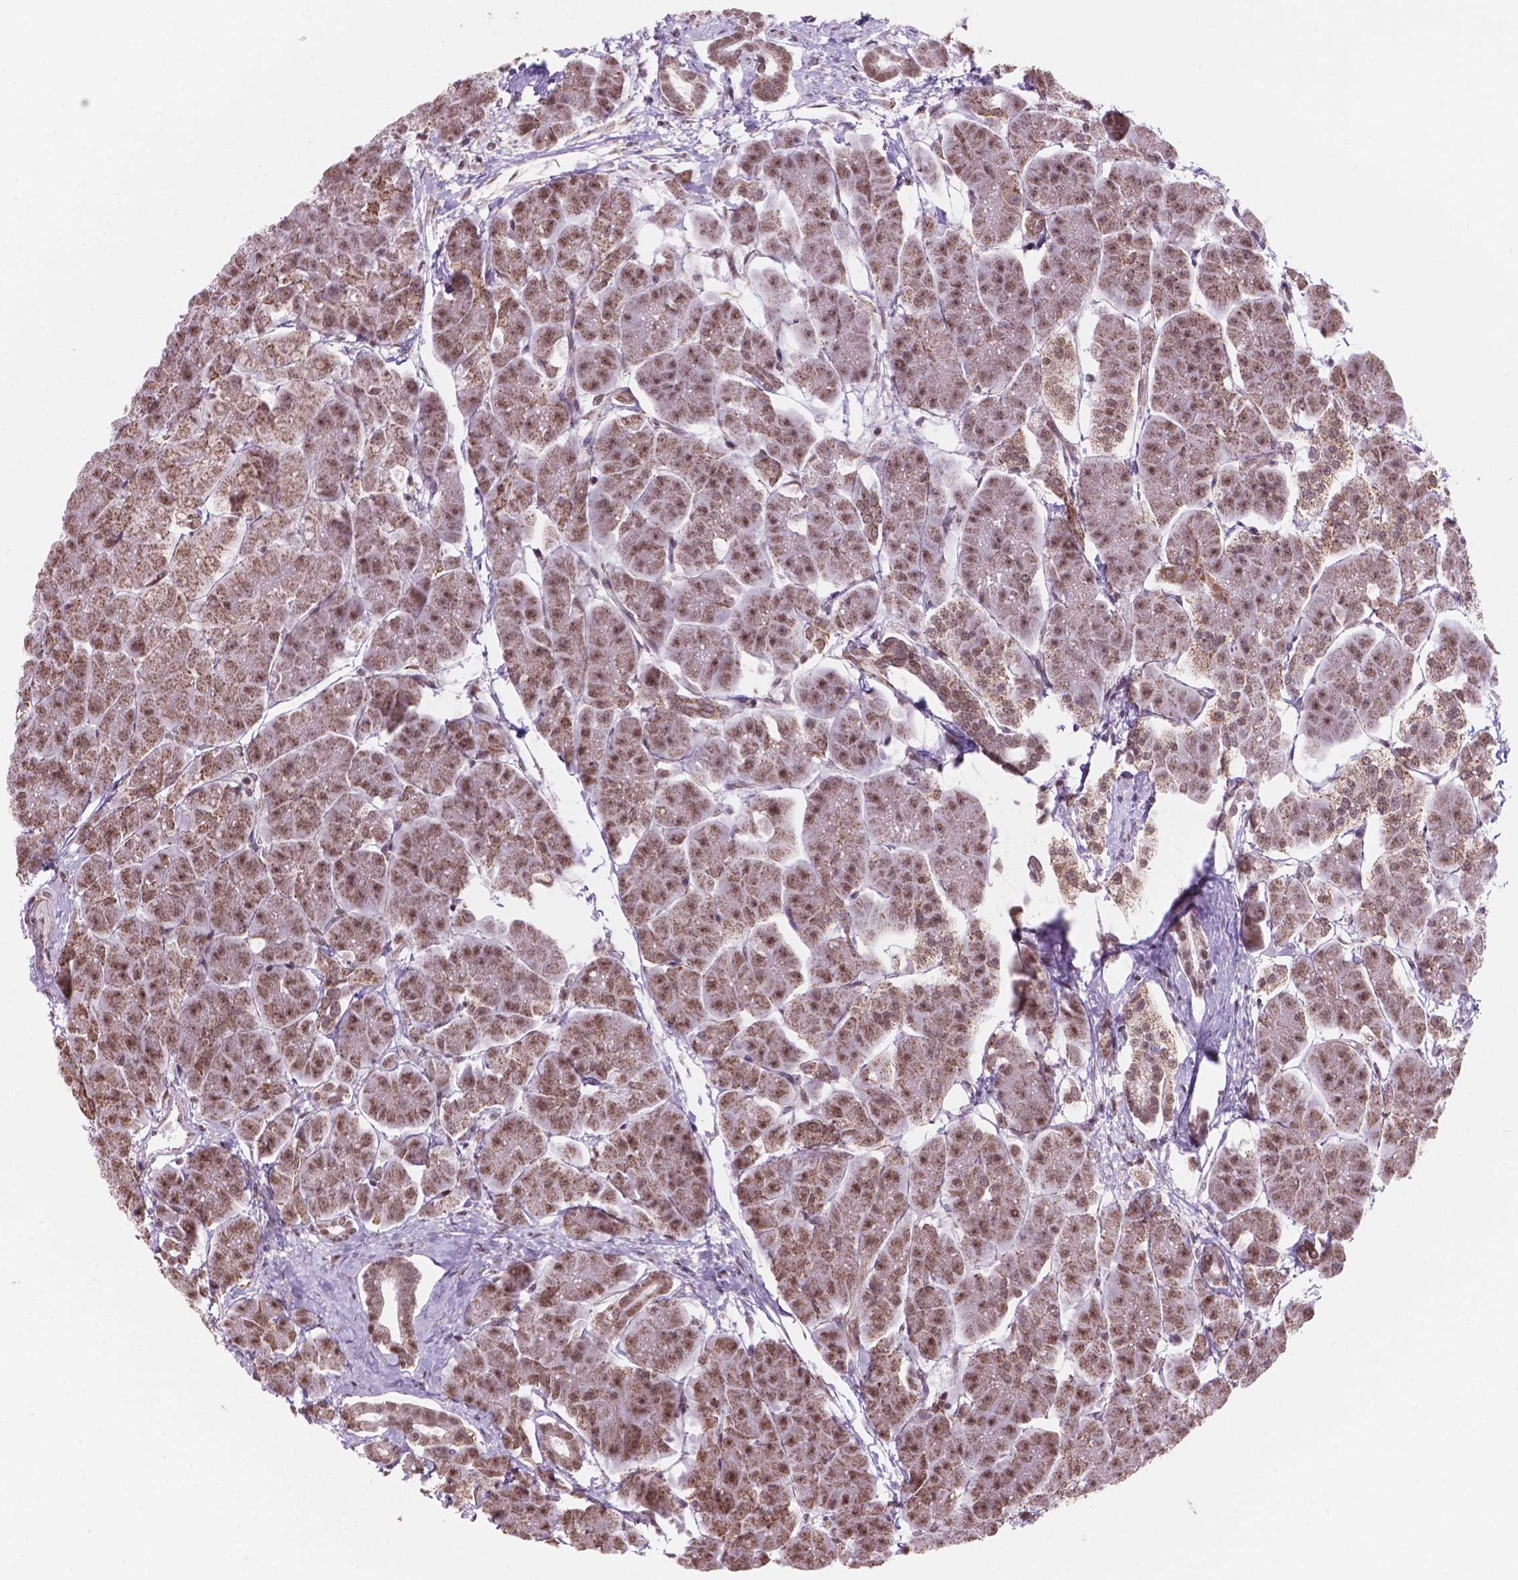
{"staining": {"intensity": "moderate", "quantity": ">75%", "location": "cytoplasmic/membranous,nuclear"}, "tissue": "pancreas", "cell_type": "Exocrine glandular cells", "image_type": "normal", "snomed": [{"axis": "morphology", "description": "Normal tissue, NOS"}, {"axis": "topography", "description": "Adipose tissue"}, {"axis": "topography", "description": "Pancreas"}, {"axis": "topography", "description": "Peripheral nerve tissue"}], "caption": "Moderate cytoplasmic/membranous,nuclear expression is seen in about >75% of exocrine glandular cells in normal pancreas. Nuclei are stained in blue.", "gene": "NDUFA10", "patient": {"sex": "female", "age": 58}}